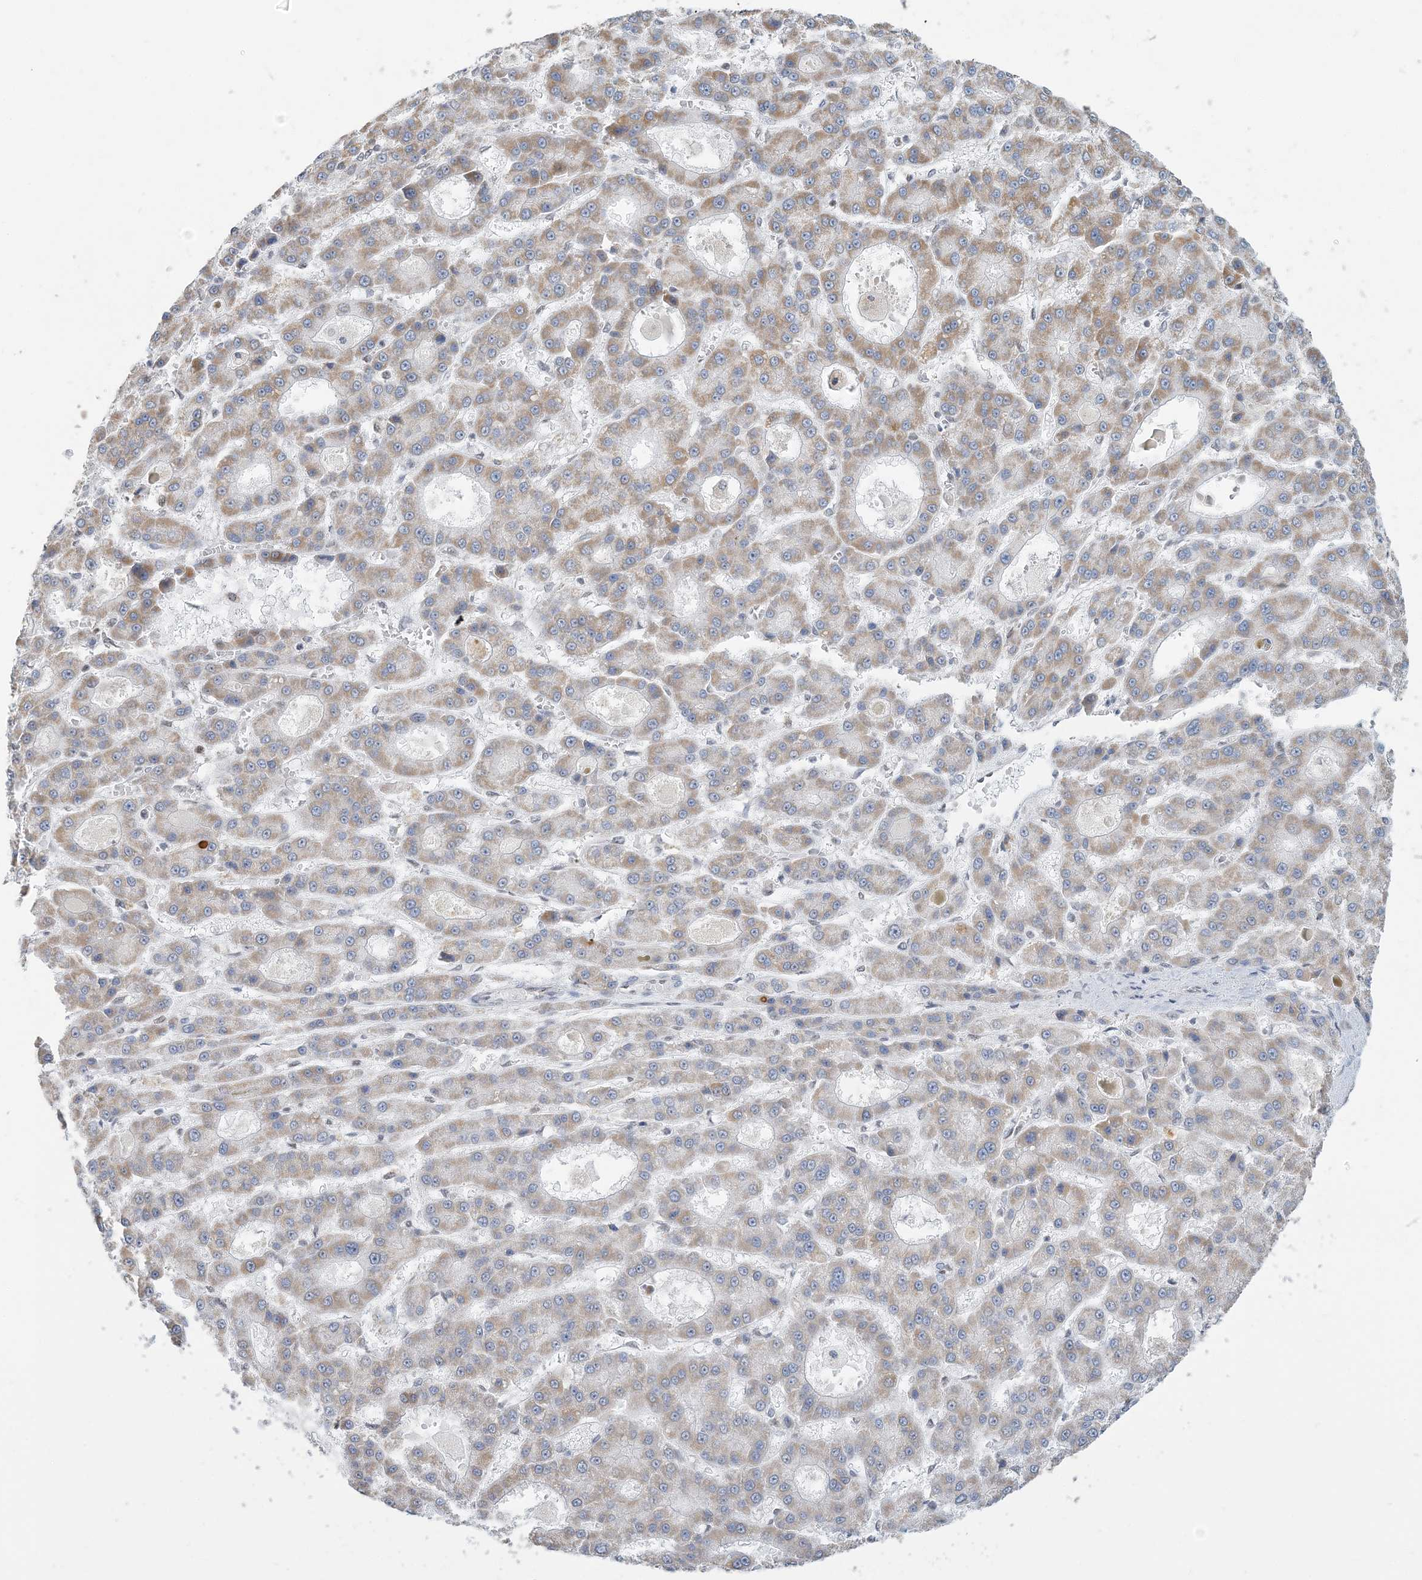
{"staining": {"intensity": "moderate", "quantity": ">75%", "location": "cytoplasmic/membranous"}, "tissue": "liver cancer", "cell_type": "Tumor cells", "image_type": "cancer", "snomed": [{"axis": "morphology", "description": "Carcinoma, Hepatocellular, NOS"}, {"axis": "topography", "description": "Liver"}], "caption": "Immunohistochemical staining of human liver cancer (hepatocellular carcinoma) displays medium levels of moderate cytoplasmic/membranous protein expression in about >75% of tumor cells. (DAB (3,3'-diaminobenzidine) = brown stain, brightfield microscopy at high magnification).", "gene": "SUCLG1", "patient": {"sex": "male", "age": 70}}